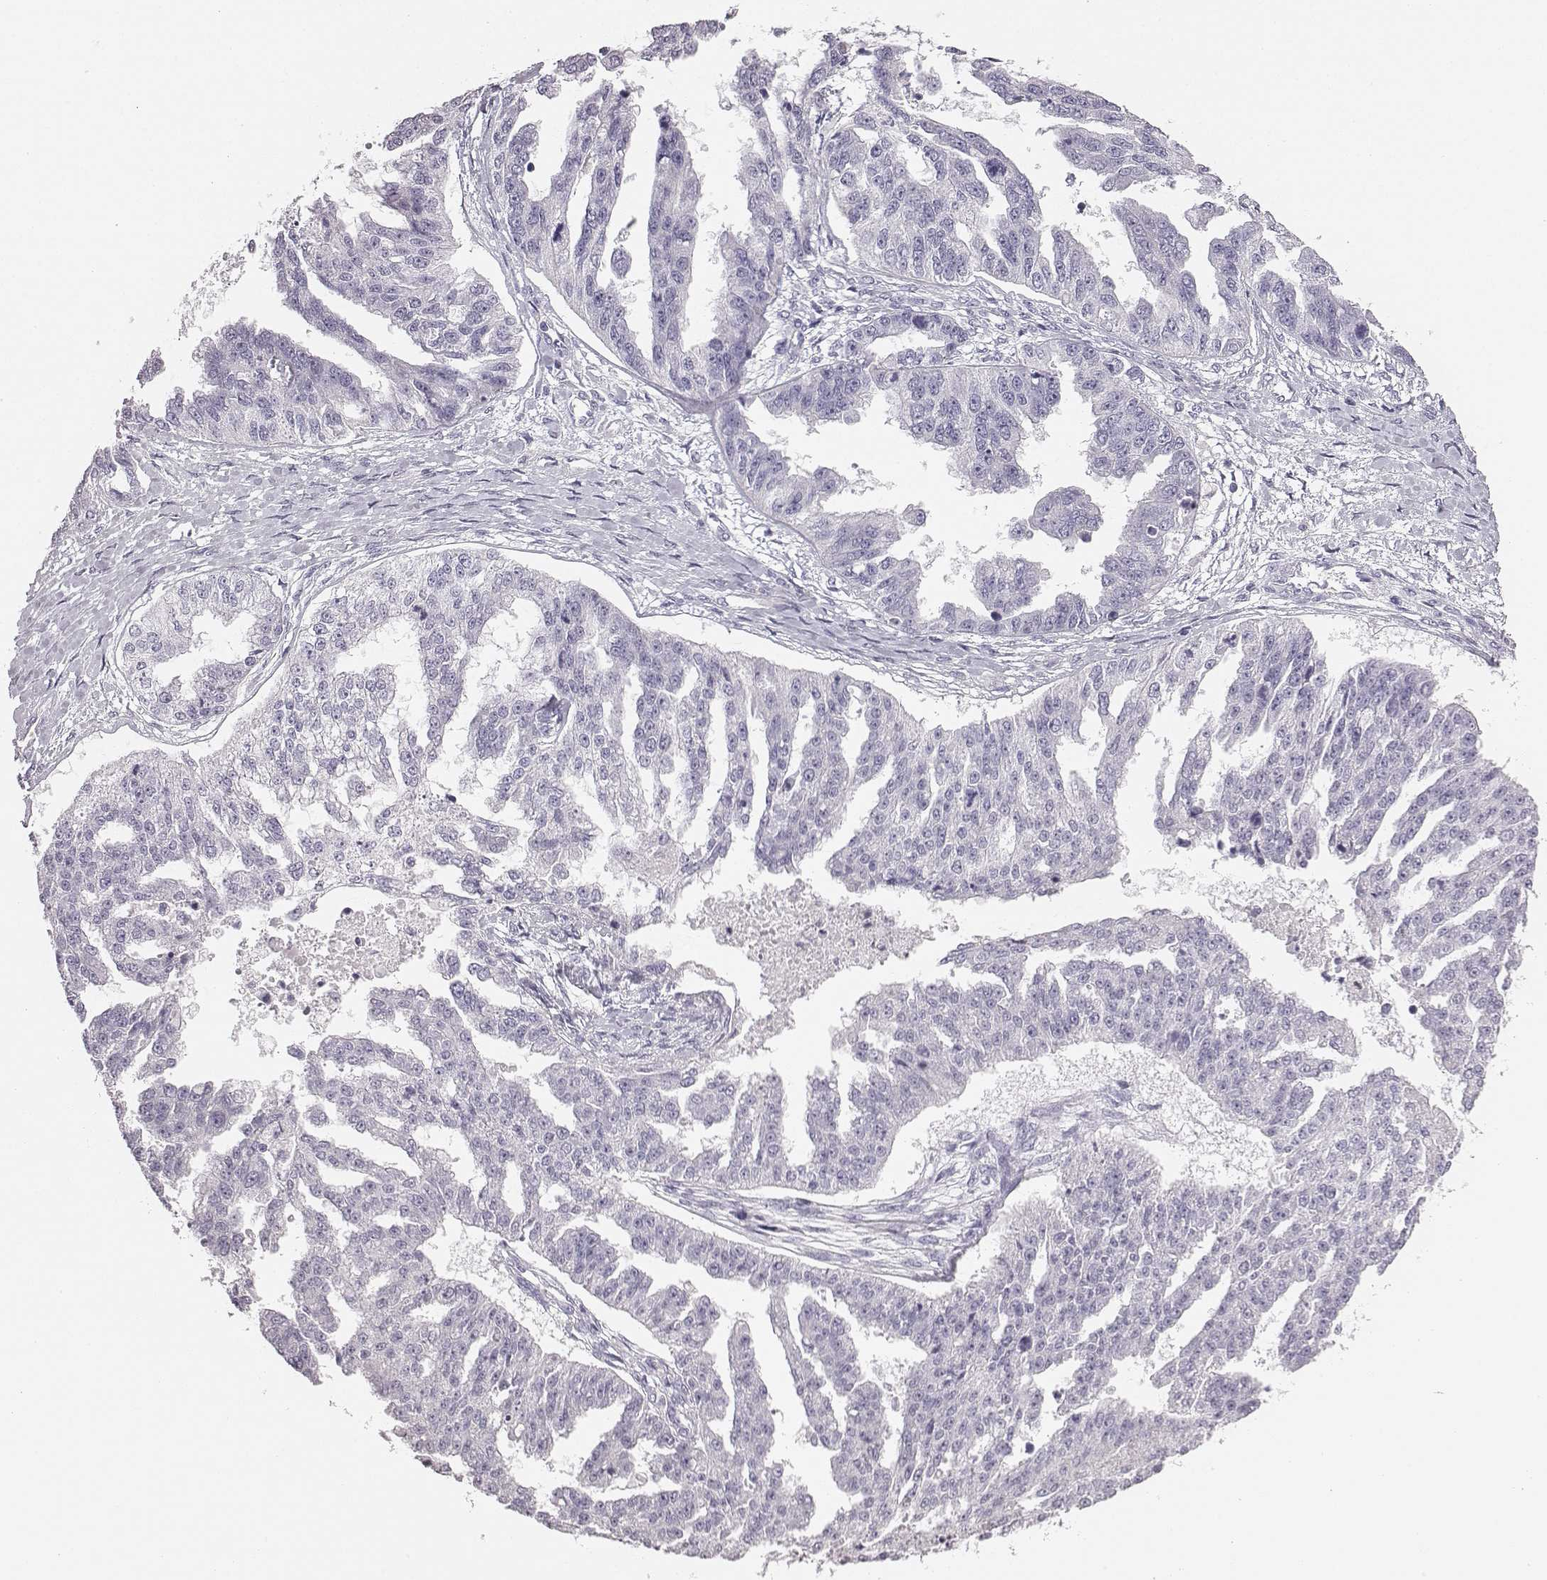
{"staining": {"intensity": "negative", "quantity": "none", "location": "none"}, "tissue": "ovarian cancer", "cell_type": "Tumor cells", "image_type": "cancer", "snomed": [{"axis": "morphology", "description": "Cystadenocarcinoma, serous, NOS"}, {"axis": "topography", "description": "Ovary"}], "caption": "Ovarian cancer (serous cystadenocarcinoma) stained for a protein using immunohistochemistry demonstrates no positivity tumor cells.", "gene": "ADAM7", "patient": {"sex": "female", "age": 58}}